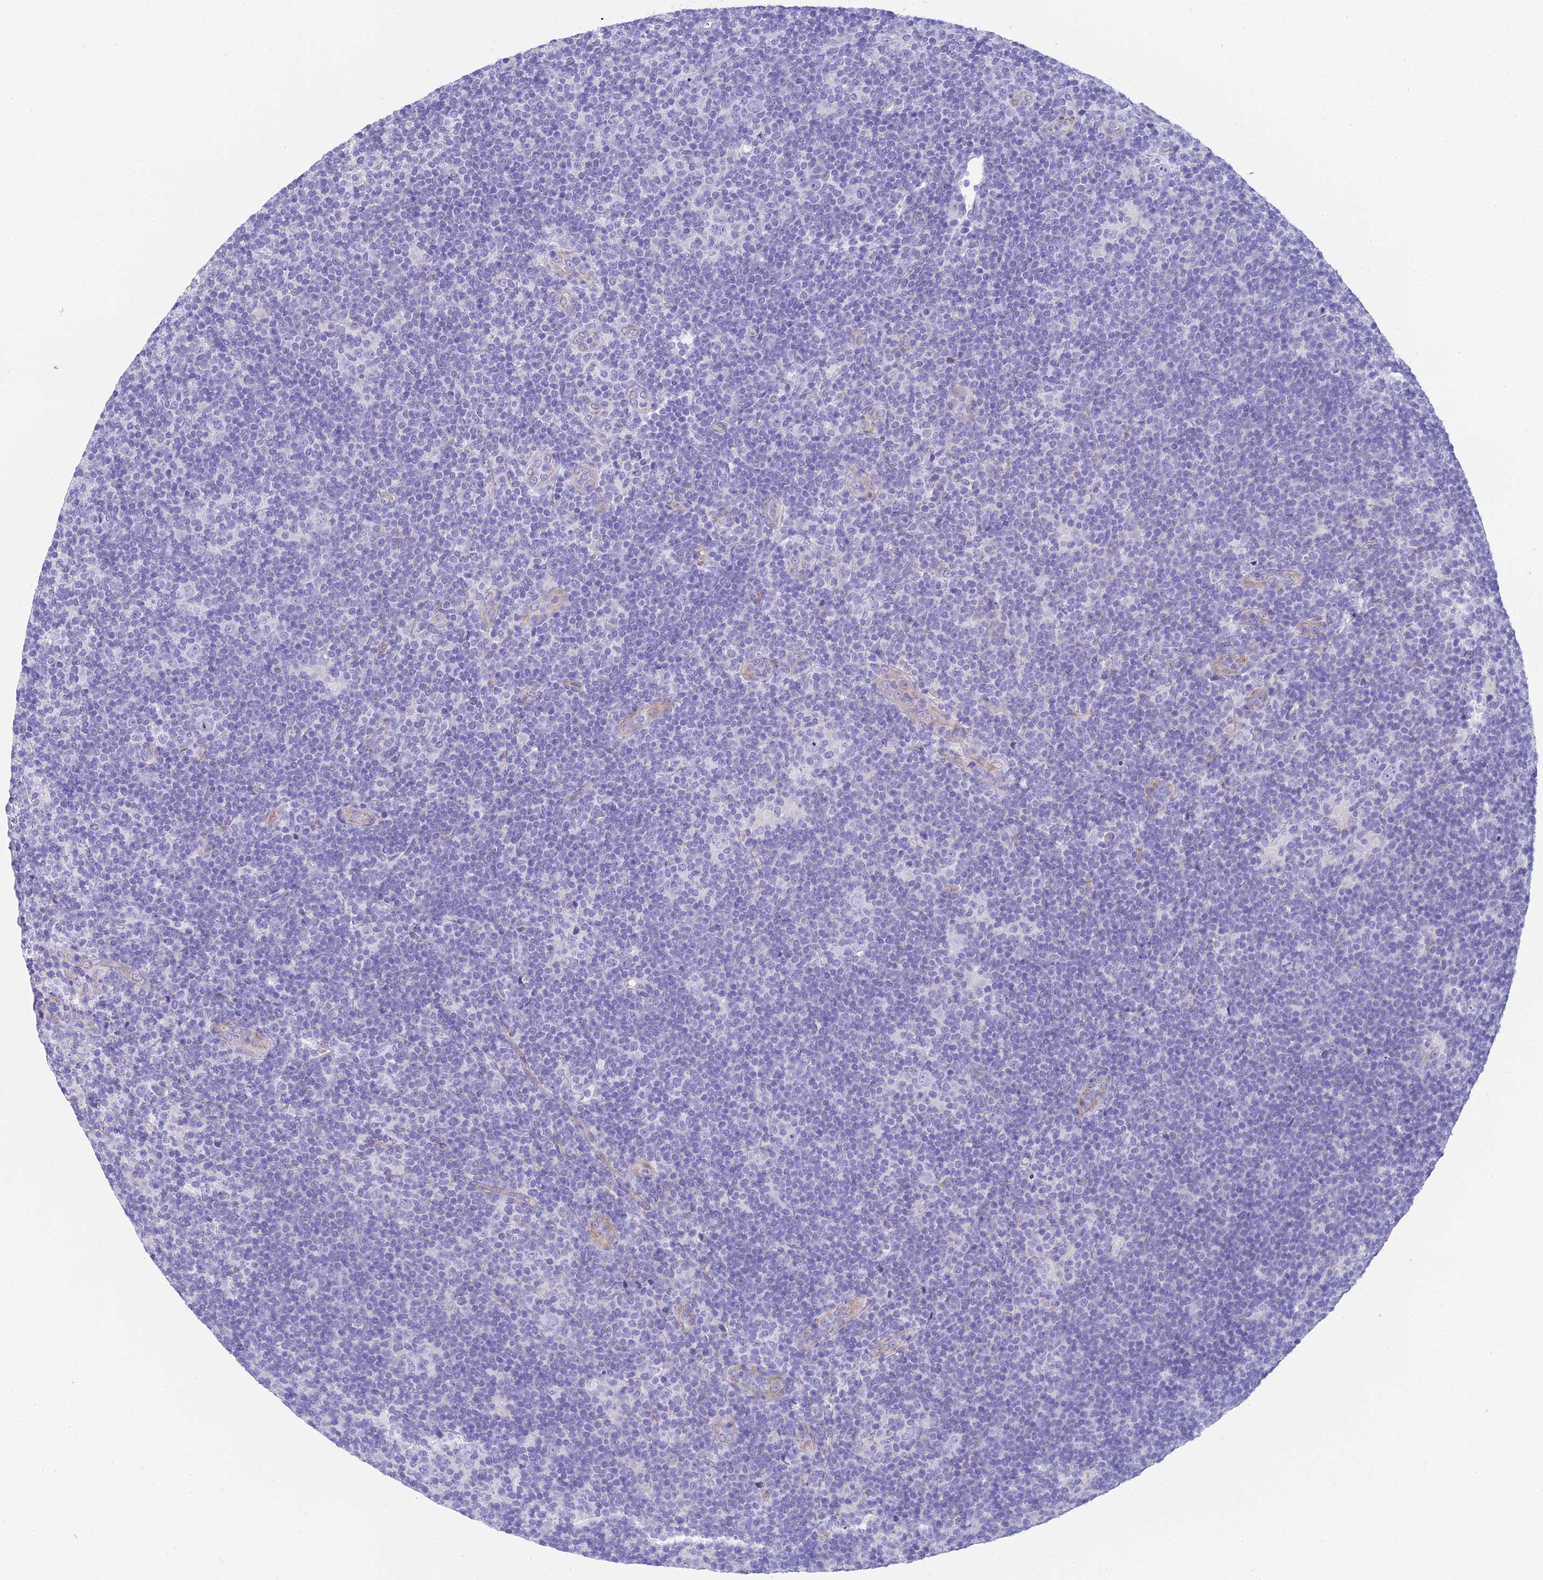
{"staining": {"intensity": "negative", "quantity": "none", "location": "none"}, "tissue": "lymphoma", "cell_type": "Tumor cells", "image_type": "cancer", "snomed": [{"axis": "morphology", "description": "Hodgkin's disease, NOS"}, {"axis": "topography", "description": "Lymph node"}], "caption": "Tumor cells are negative for protein expression in human lymphoma. Brightfield microscopy of IHC stained with DAB (brown) and hematoxylin (blue), captured at high magnification.", "gene": "TACSTD2", "patient": {"sex": "female", "age": 57}}